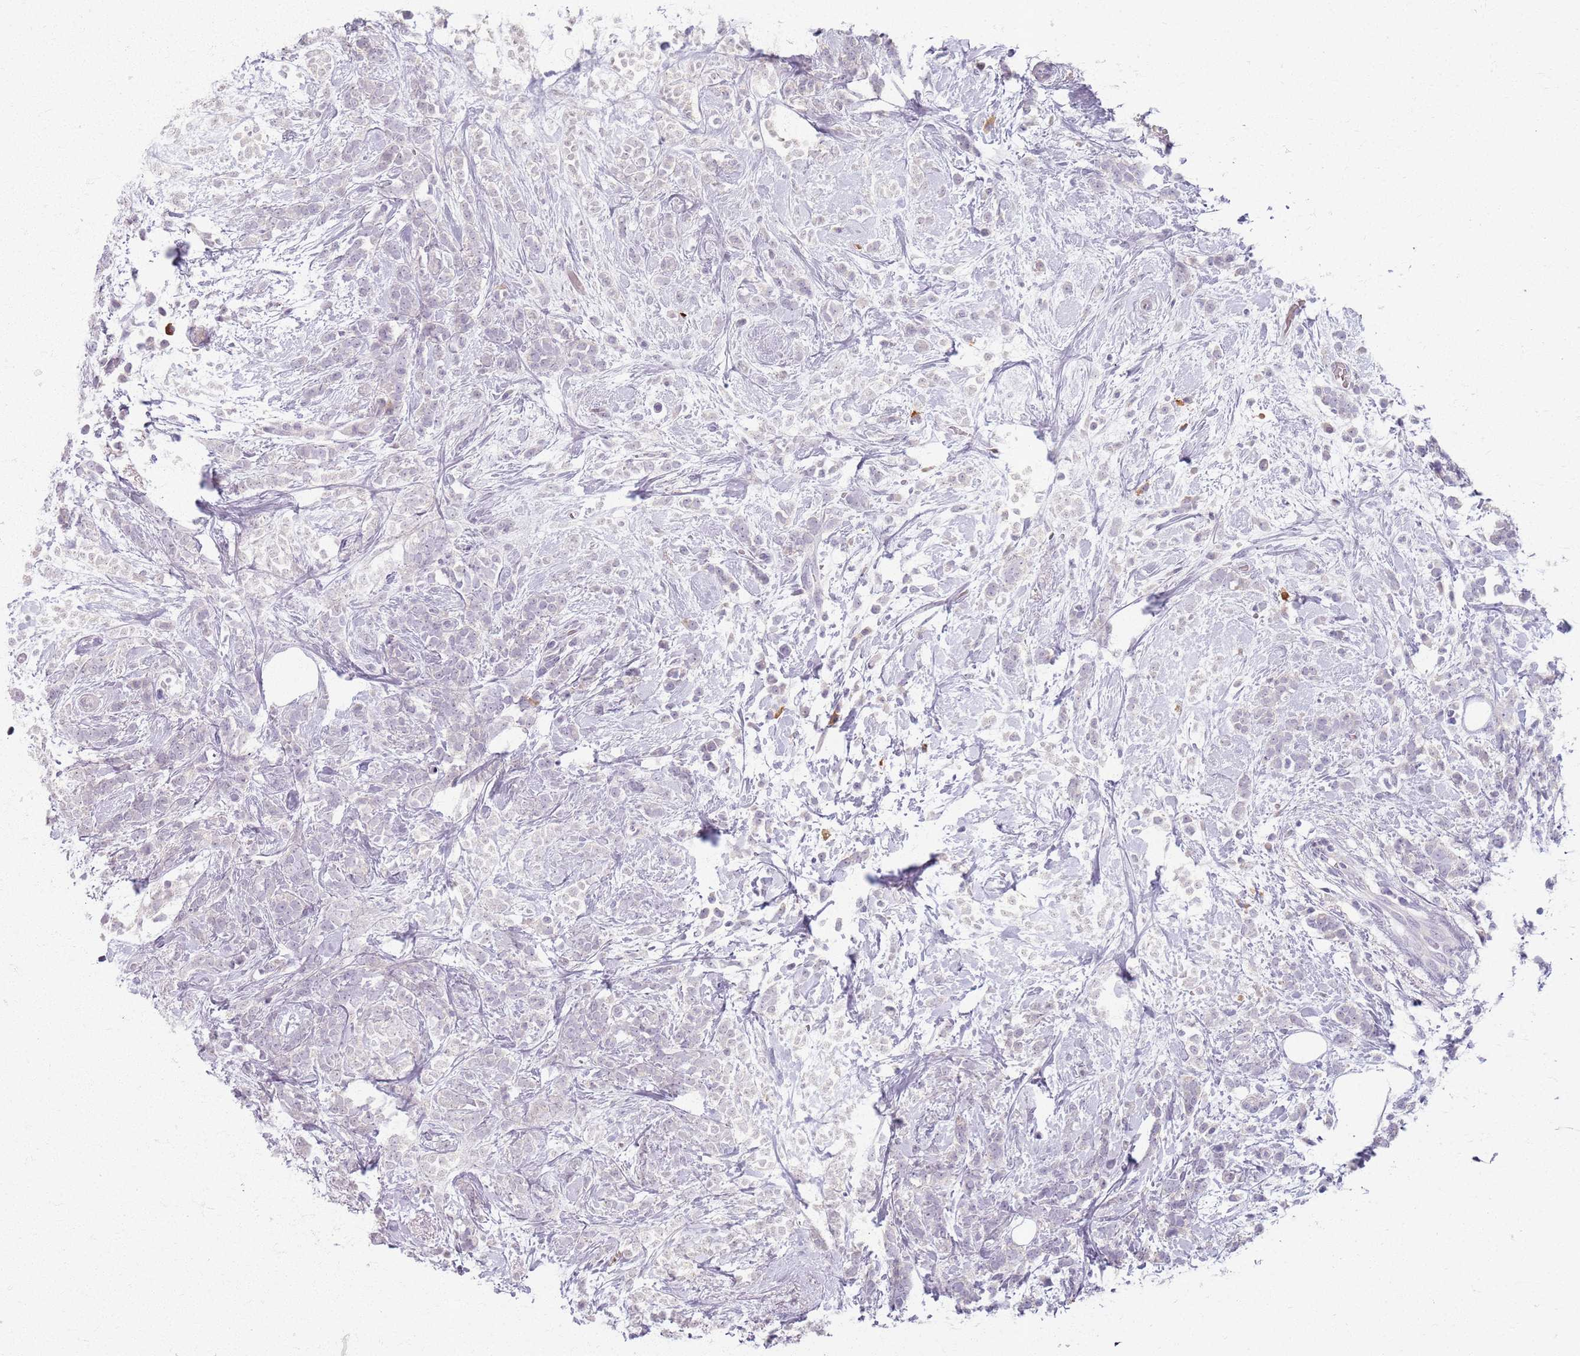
{"staining": {"intensity": "negative", "quantity": "none", "location": "none"}, "tissue": "breast cancer", "cell_type": "Tumor cells", "image_type": "cancer", "snomed": [{"axis": "morphology", "description": "Lobular carcinoma"}, {"axis": "topography", "description": "Breast"}], "caption": "A high-resolution histopathology image shows immunohistochemistry (IHC) staining of lobular carcinoma (breast), which displays no significant expression in tumor cells.", "gene": "CRIPT", "patient": {"sex": "female", "age": 58}}